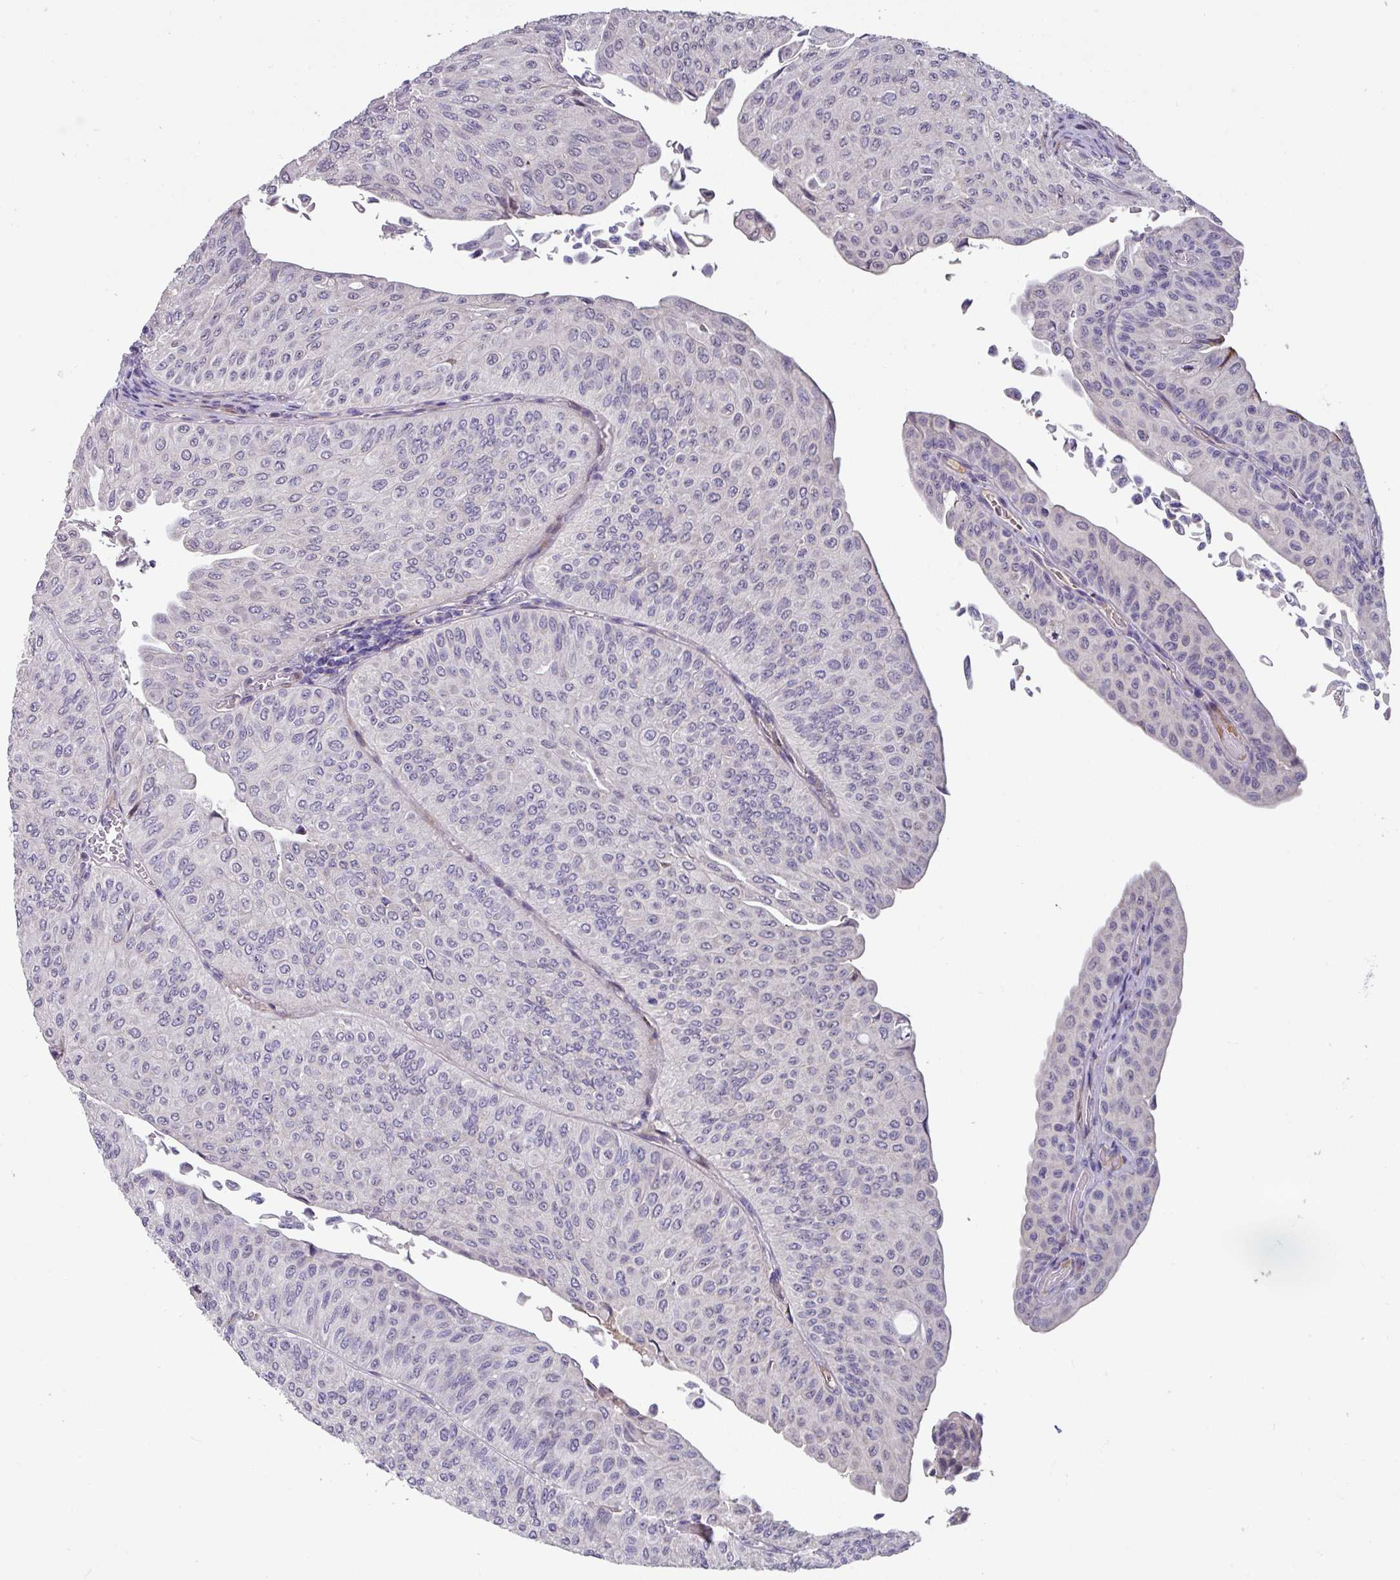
{"staining": {"intensity": "negative", "quantity": "none", "location": "none"}, "tissue": "urothelial cancer", "cell_type": "Tumor cells", "image_type": "cancer", "snomed": [{"axis": "morphology", "description": "Urothelial carcinoma, NOS"}, {"axis": "topography", "description": "Urinary bladder"}], "caption": "Immunohistochemistry of human urothelial cancer demonstrates no positivity in tumor cells.", "gene": "KLHL3", "patient": {"sex": "male", "age": 59}}